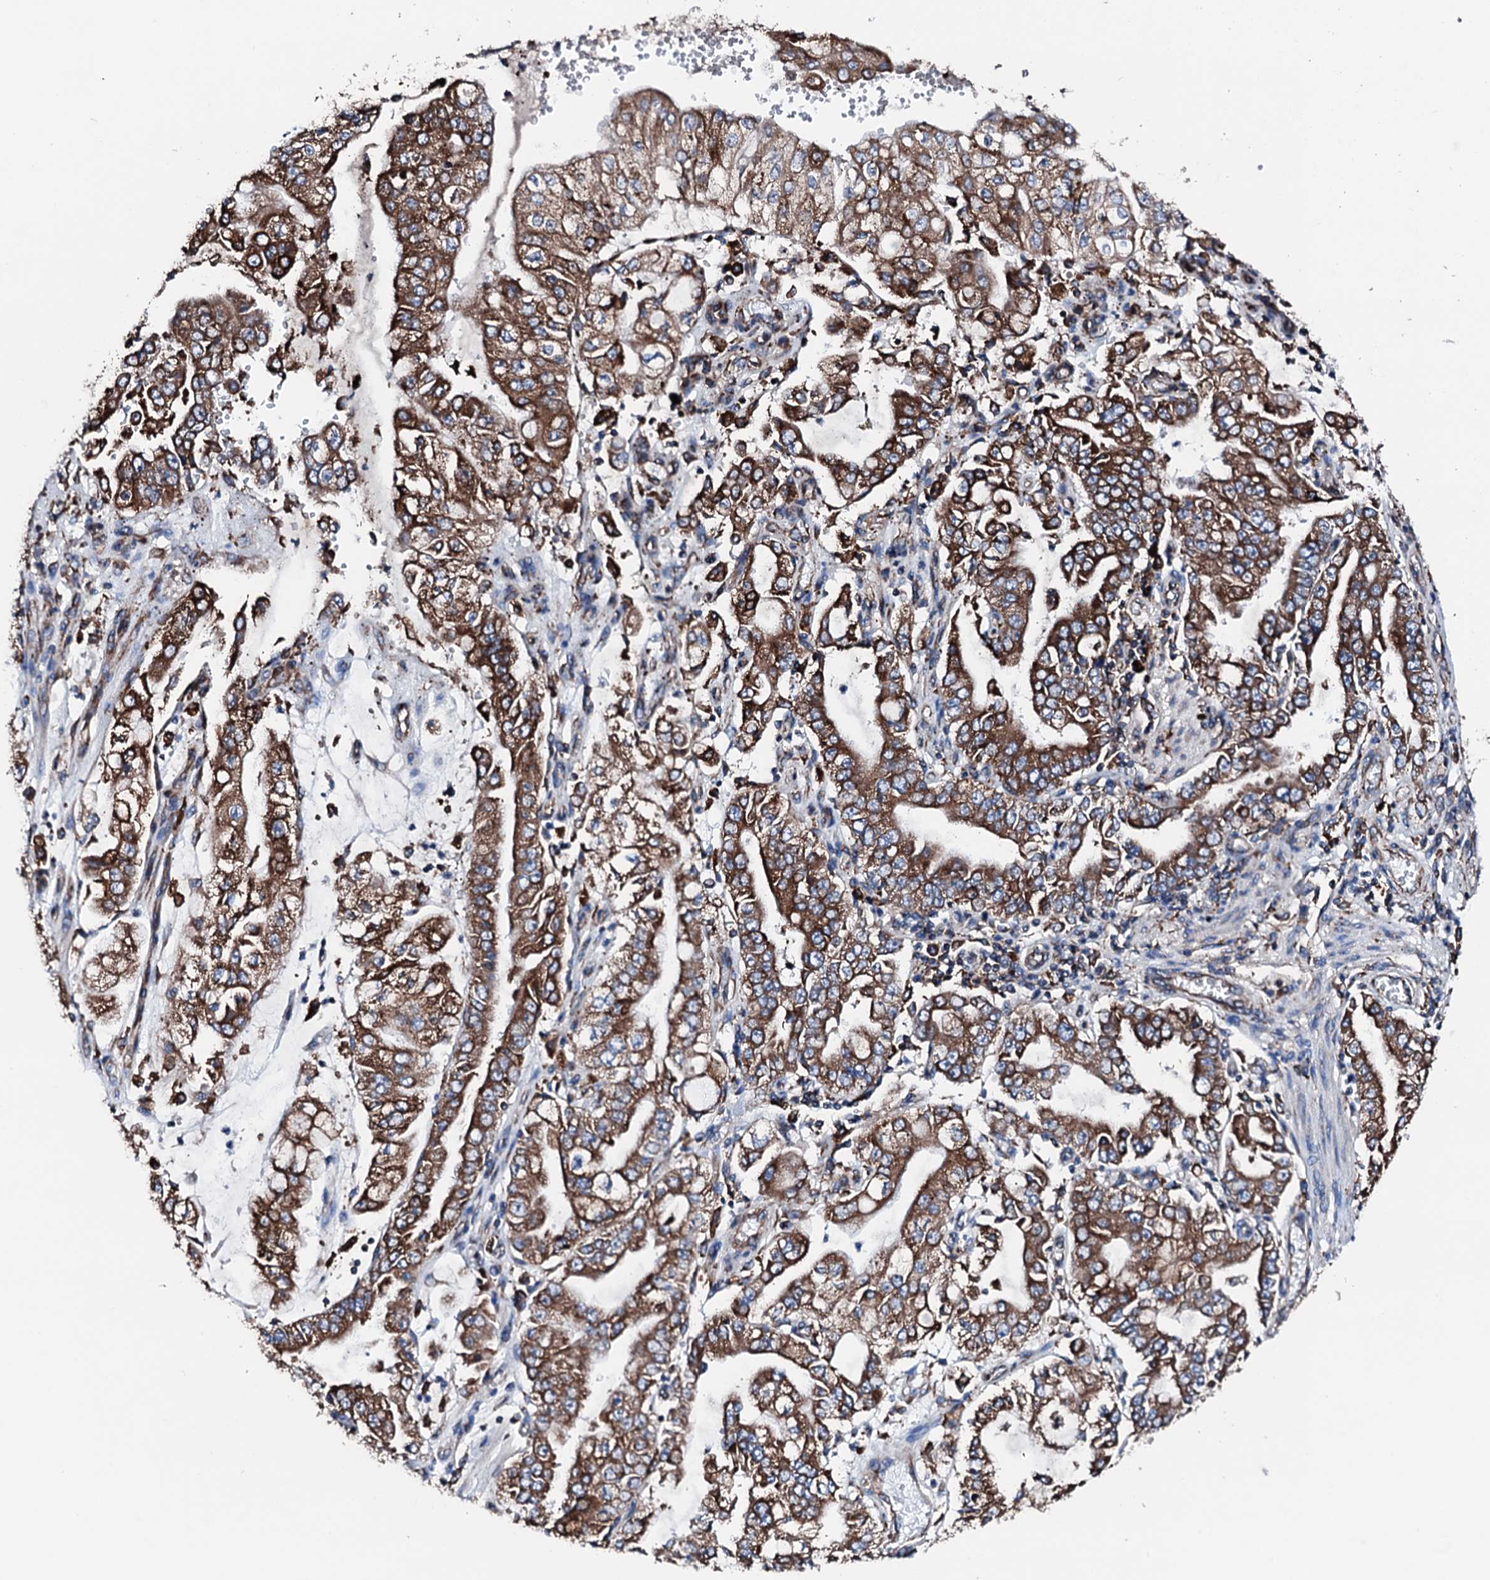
{"staining": {"intensity": "strong", "quantity": ">75%", "location": "cytoplasmic/membranous"}, "tissue": "stomach cancer", "cell_type": "Tumor cells", "image_type": "cancer", "snomed": [{"axis": "morphology", "description": "Adenocarcinoma, NOS"}, {"axis": "topography", "description": "Stomach"}], "caption": "Immunohistochemical staining of human stomach adenocarcinoma shows strong cytoplasmic/membranous protein positivity in about >75% of tumor cells.", "gene": "AMDHD1", "patient": {"sex": "male", "age": 76}}